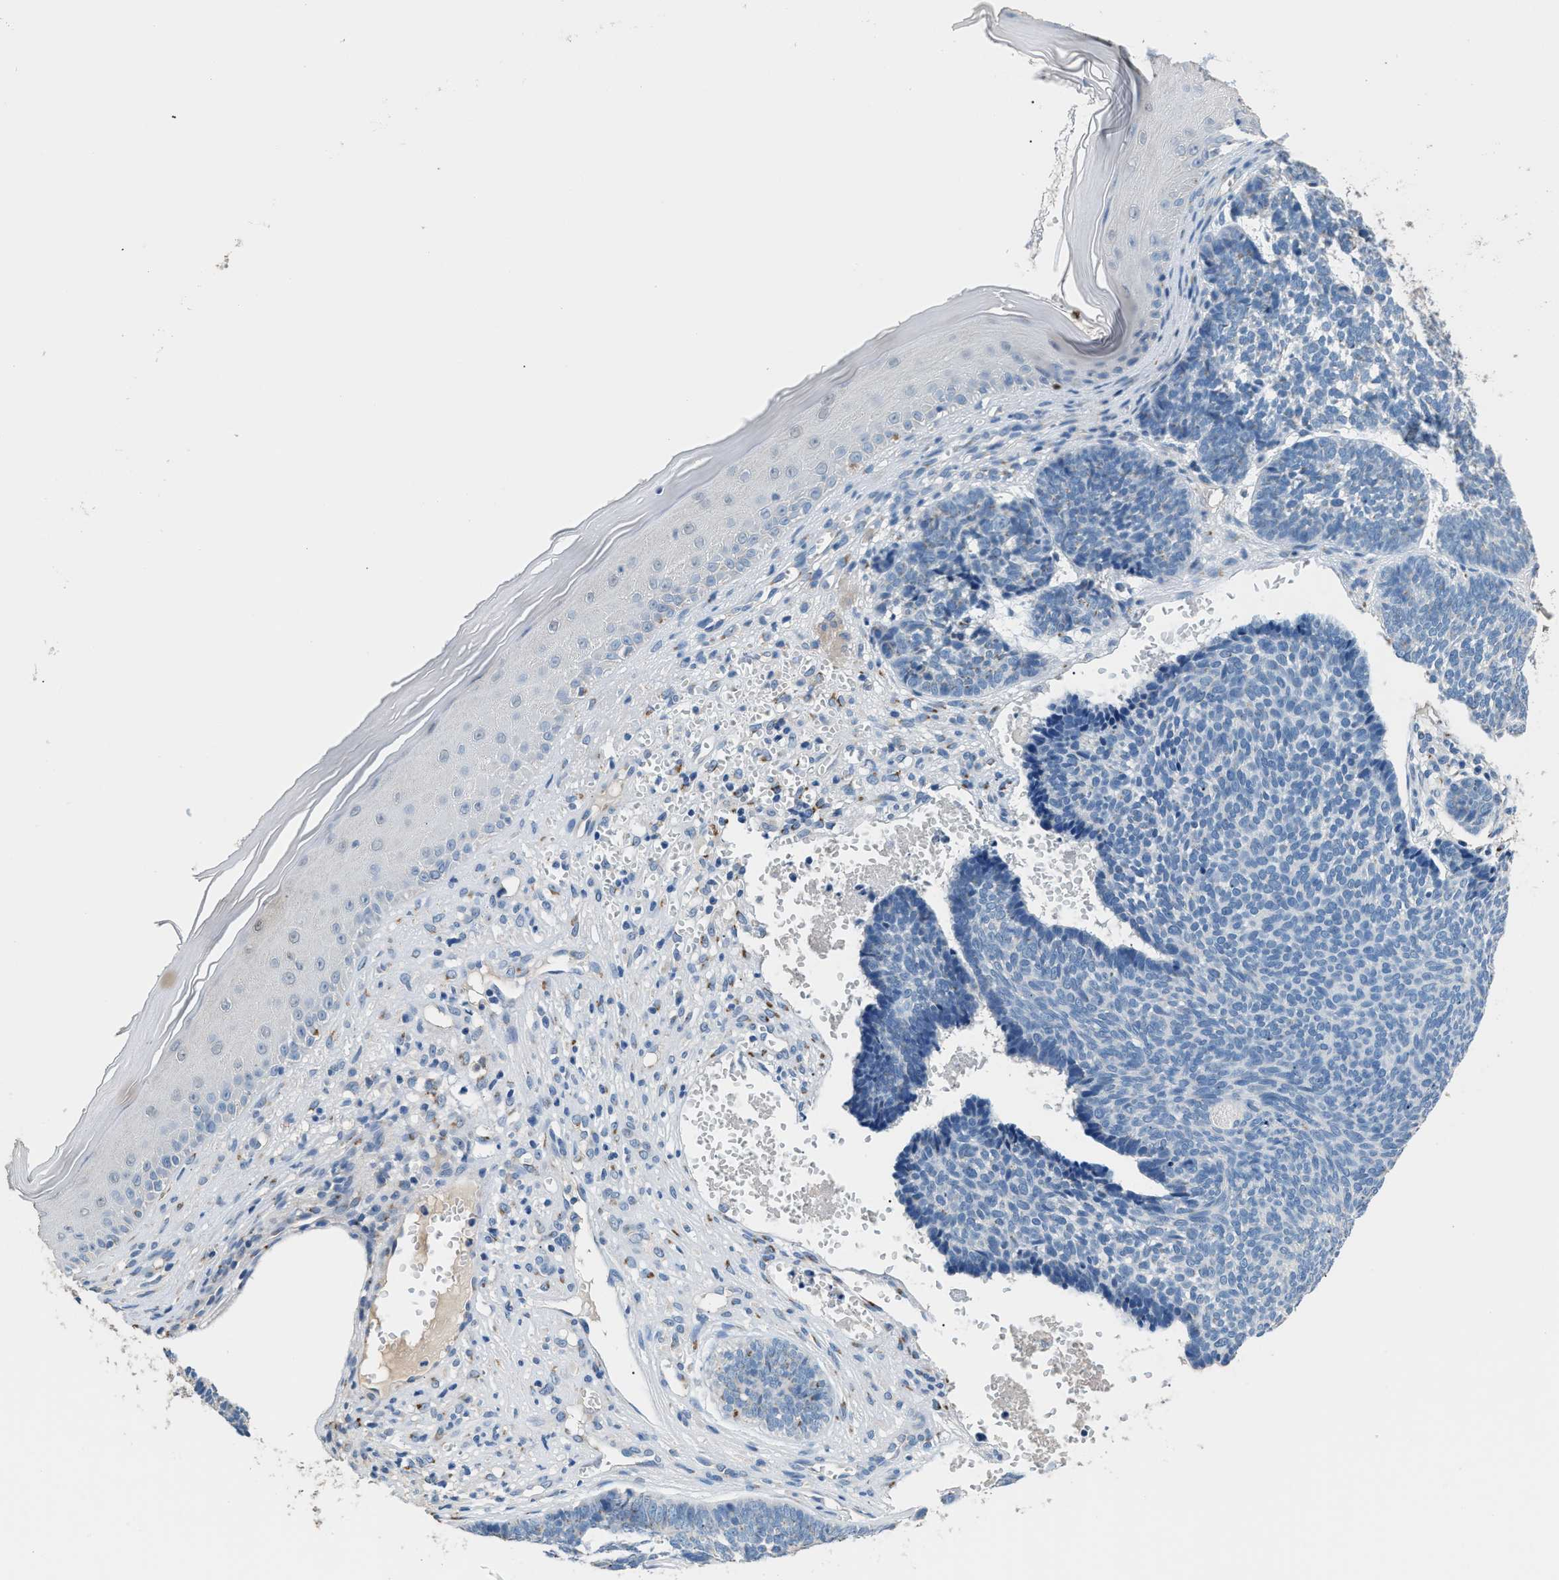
{"staining": {"intensity": "negative", "quantity": "none", "location": "none"}, "tissue": "skin cancer", "cell_type": "Tumor cells", "image_type": "cancer", "snomed": [{"axis": "morphology", "description": "Basal cell carcinoma"}, {"axis": "topography", "description": "Skin"}], "caption": "Immunohistochemical staining of basal cell carcinoma (skin) demonstrates no significant staining in tumor cells.", "gene": "GOLM1", "patient": {"sex": "male", "age": 84}}